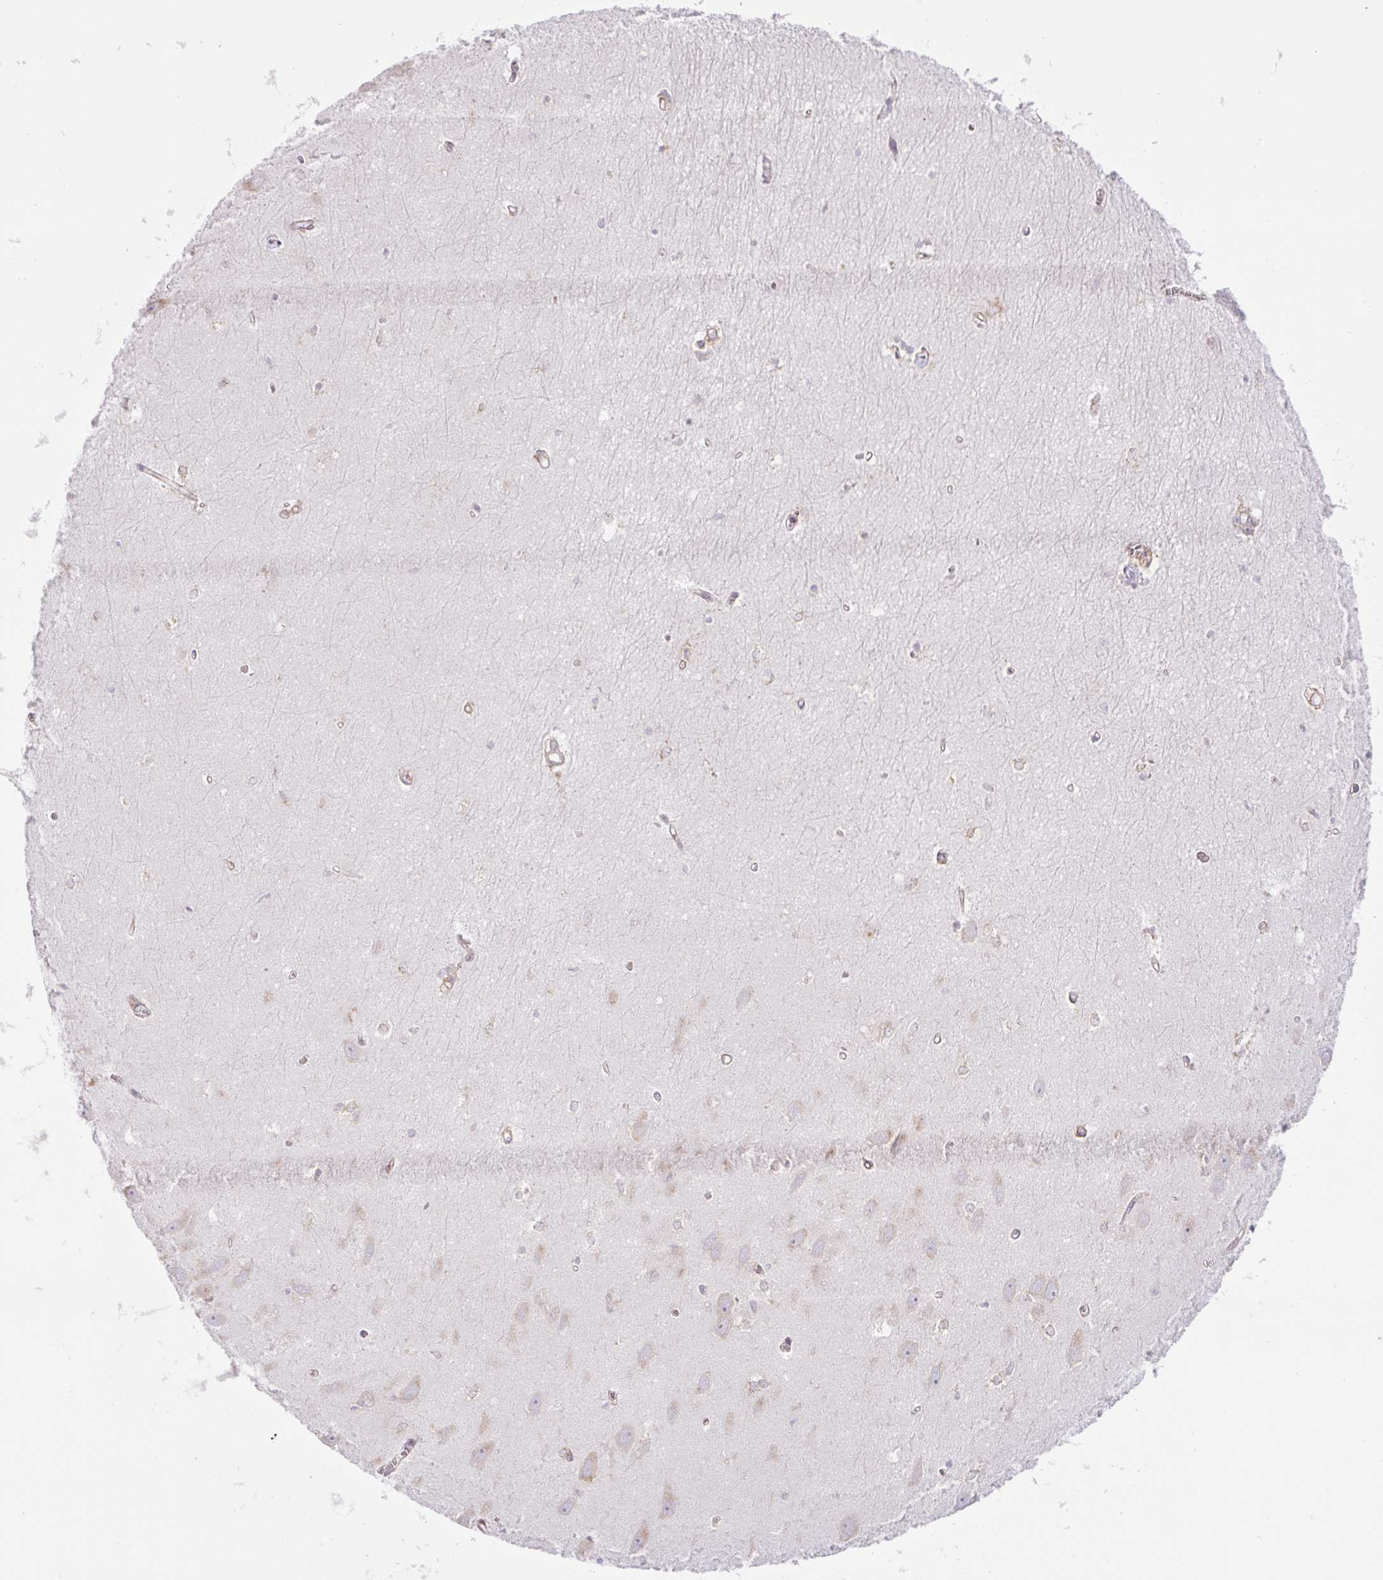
{"staining": {"intensity": "weak", "quantity": "<25%", "location": "nuclear"}, "tissue": "hippocampus", "cell_type": "Glial cells", "image_type": "normal", "snomed": [{"axis": "morphology", "description": "Normal tissue, NOS"}, {"axis": "topography", "description": "Hippocampus"}], "caption": "Hippocampus was stained to show a protein in brown. There is no significant staining in glial cells. (Stains: DAB (3,3'-diaminobenzidine) immunohistochemistry with hematoxylin counter stain, Microscopy: brightfield microscopy at high magnification).", "gene": "POFUT1", "patient": {"sex": "female", "age": 64}}